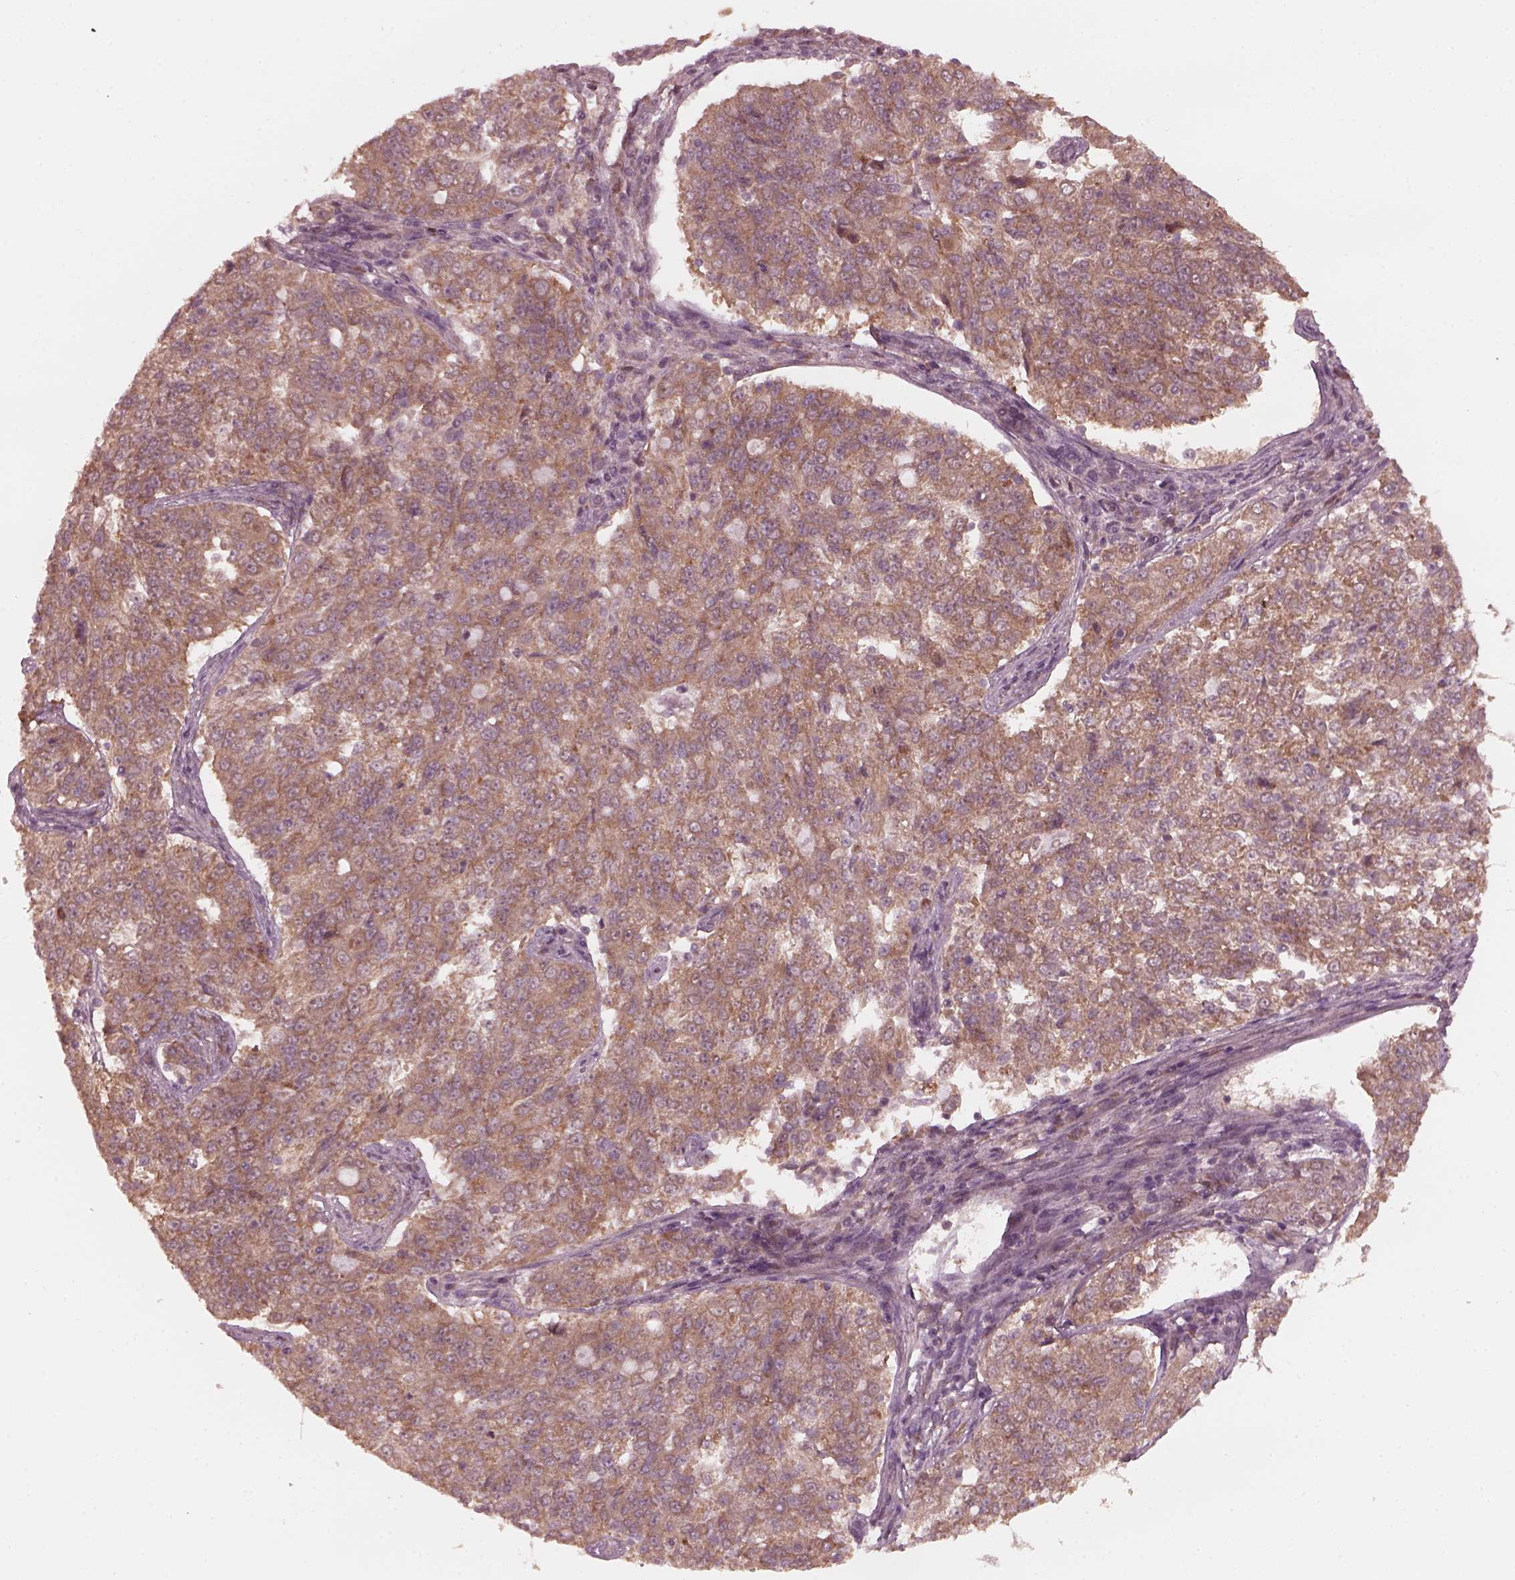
{"staining": {"intensity": "moderate", "quantity": "25%-75%", "location": "cytoplasmic/membranous"}, "tissue": "endometrial cancer", "cell_type": "Tumor cells", "image_type": "cancer", "snomed": [{"axis": "morphology", "description": "Adenocarcinoma, NOS"}, {"axis": "topography", "description": "Endometrium"}], "caption": "A micrograph of human endometrial cancer stained for a protein exhibits moderate cytoplasmic/membranous brown staining in tumor cells.", "gene": "FAF2", "patient": {"sex": "female", "age": 43}}